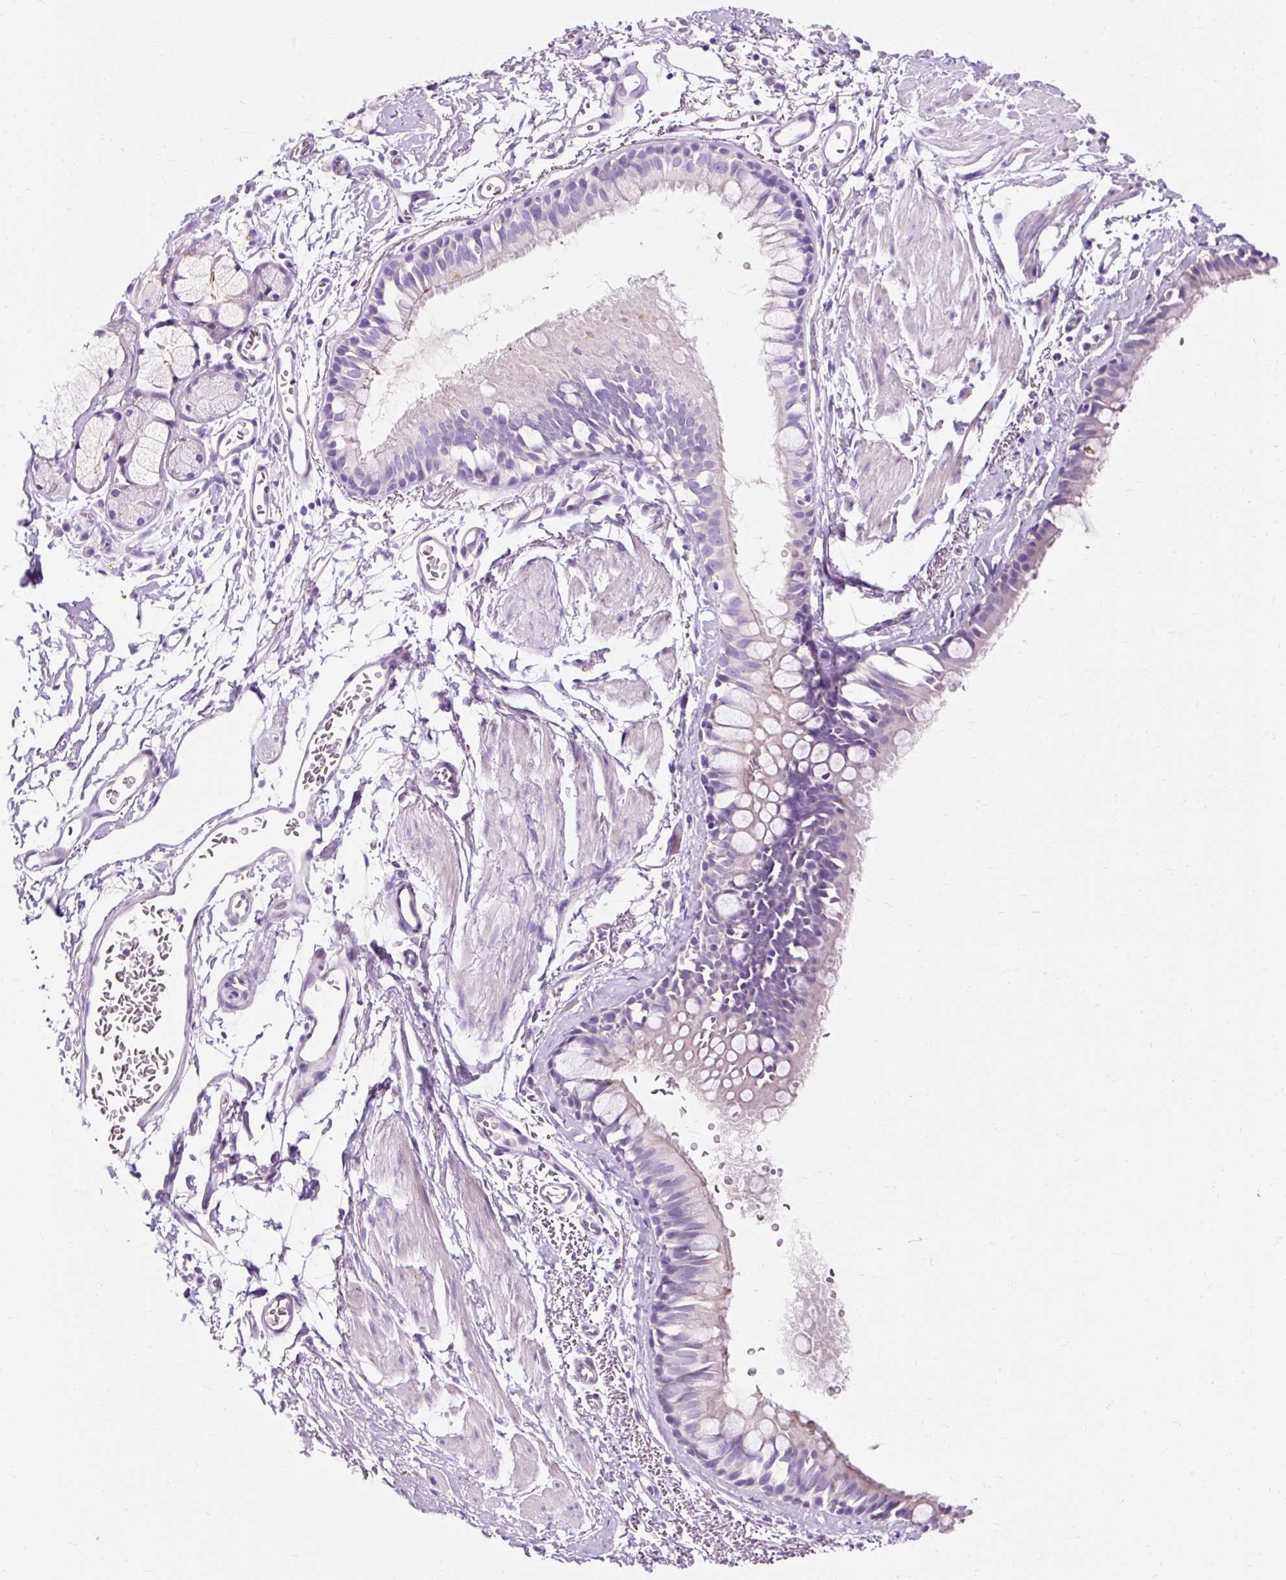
{"staining": {"intensity": "negative", "quantity": "none", "location": "none"}, "tissue": "bronchus", "cell_type": "Respiratory epithelial cells", "image_type": "normal", "snomed": [{"axis": "morphology", "description": "Normal tissue, NOS"}, {"axis": "topography", "description": "Bronchus"}], "caption": "DAB immunohistochemical staining of benign human bronchus exhibits no significant positivity in respiratory epithelial cells. (DAB IHC with hematoxylin counter stain).", "gene": "CLDN25", "patient": {"sex": "male", "age": 67}}